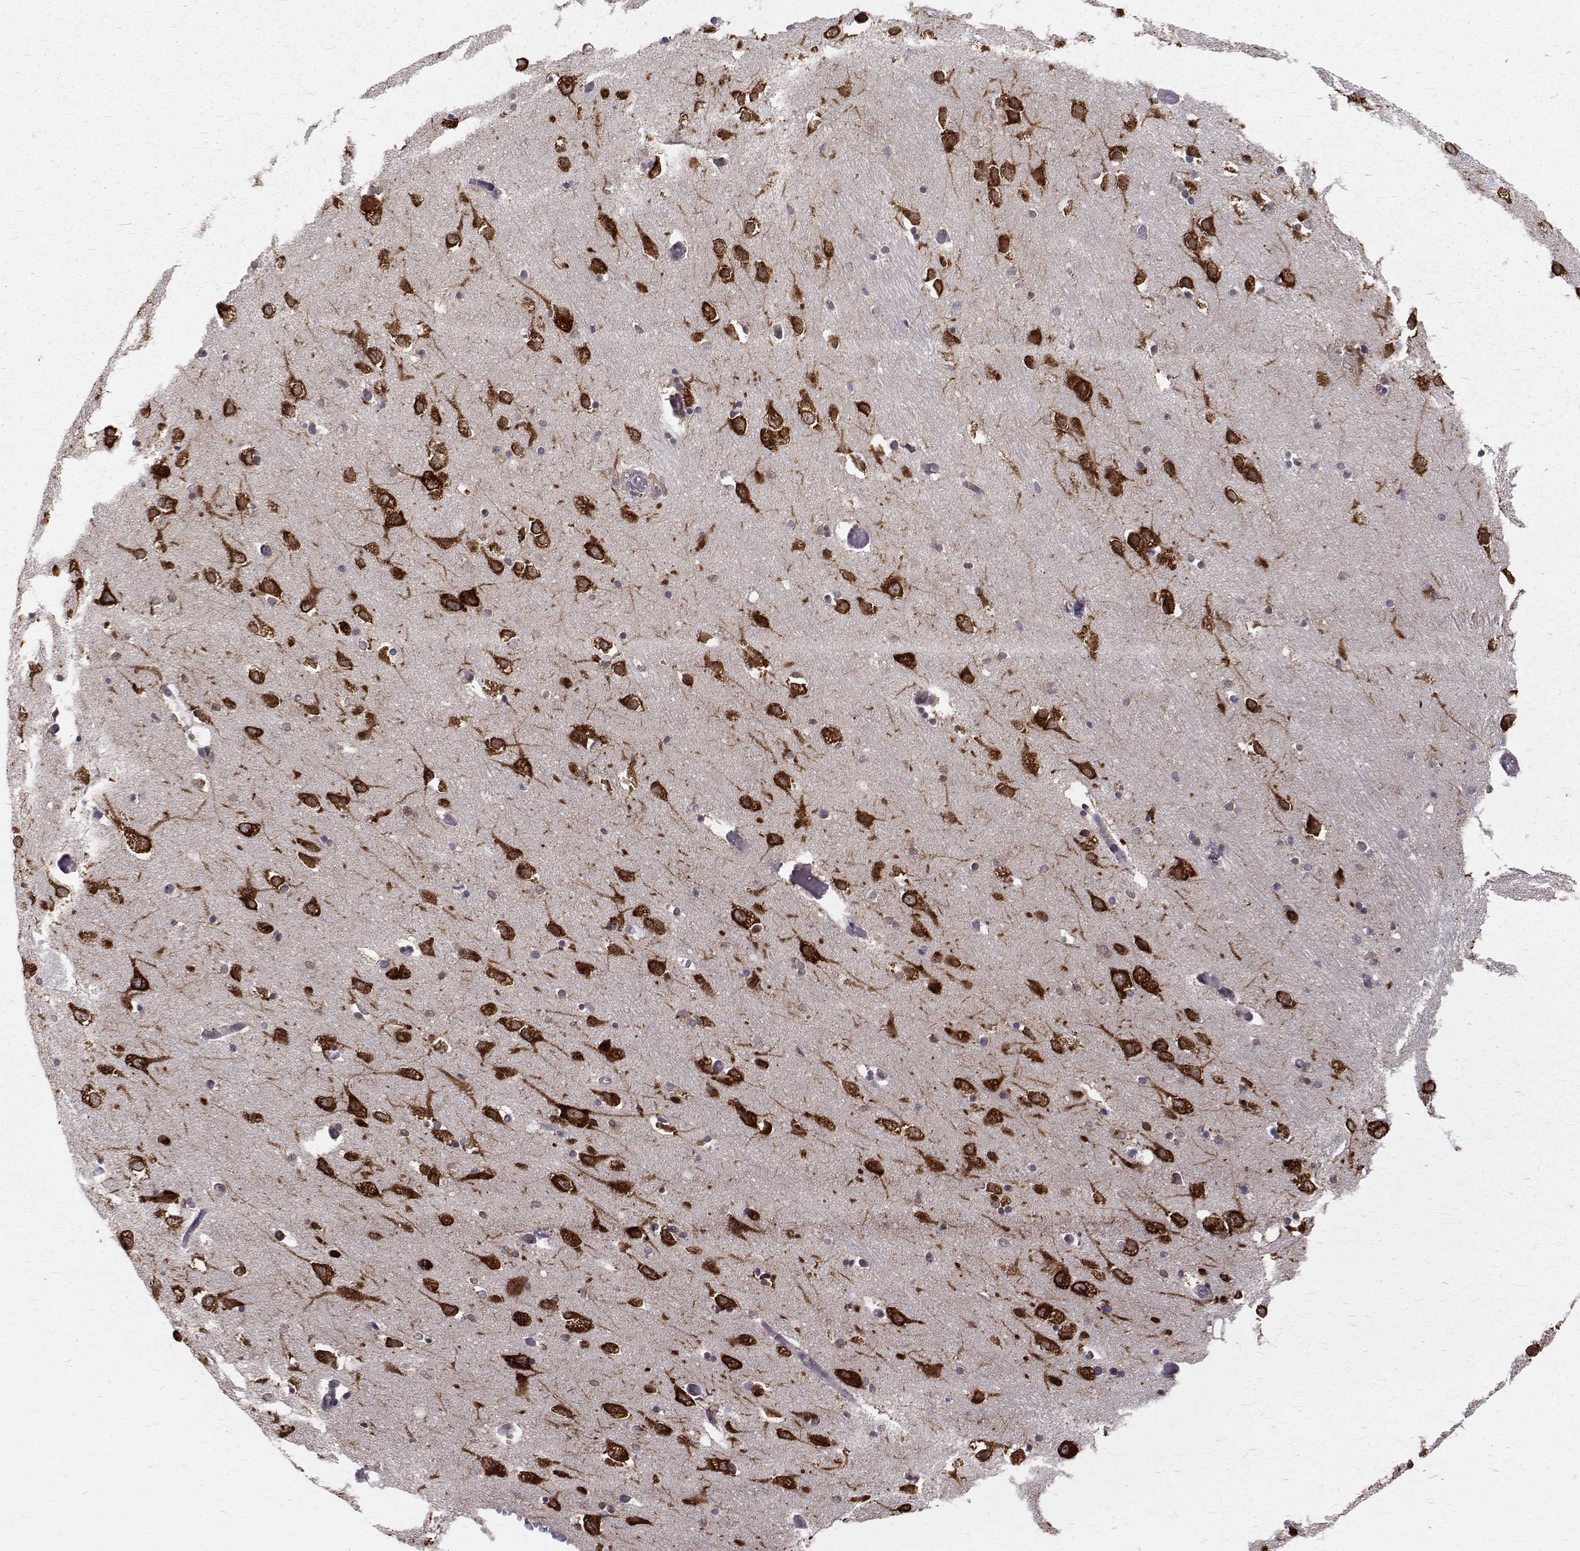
{"staining": {"intensity": "strong", "quantity": ">75%", "location": "cytoplasmic/membranous"}, "tissue": "caudate", "cell_type": "Glial cells", "image_type": "normal", "snomed": [{"axis": "morphology", "description": "Normal tissue, NOS"}, {"axis": "topography", "description": "Lateral ventricle wall"}, {"axis": "topography", "description": "Hippocampus"}], "caption": "Immunohistochemistry (DAB (3,3'-diaminobenzidine)) staining of normal caudate demonstrates strong cytoplasmic/membranous protein expression in approximately >75% of glial cells.", "gene": "FARSB", "patient": {"sex": "female", "age": 63}}